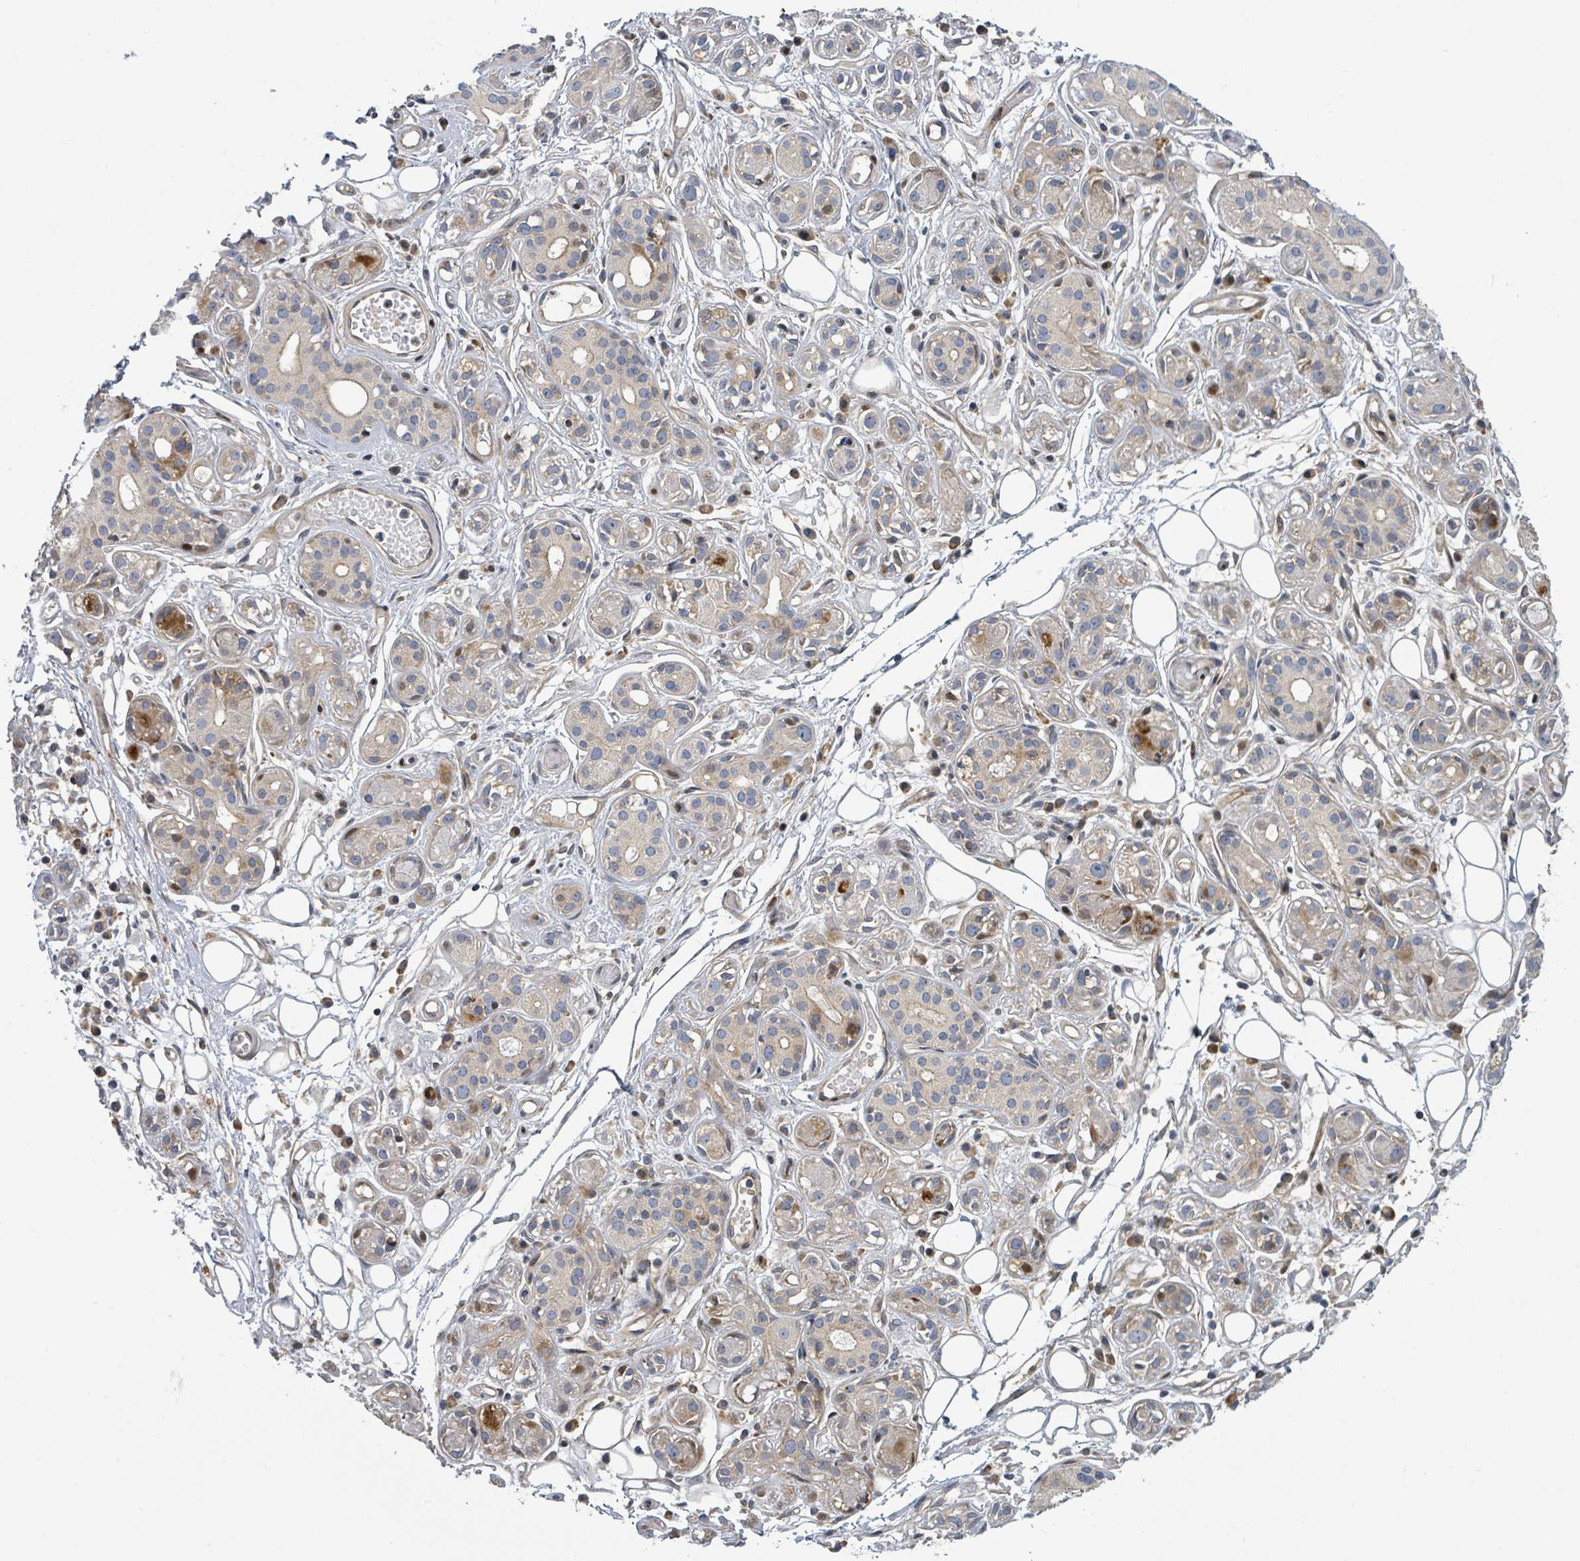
{"staining": {"intensity": "strong", "quantity": "<25%", "location": "cytoplasmic/membranous"}, "tissue": "salivary gland", "cell_type": "Glandular cells", "image_type": "normal", "snomed": [{"axis": "morphology", "description": "Normal tissue, NOS"}, {"axis": "topography", "description": "Salivary gland"}], "caption": "A brown stain labels strong cytoplasmic/membranous positivity of a protein in glandular cells of benign human salivary gland.", "gene": "CFAP210", "patient": {"sex": "male", "age": 54}}